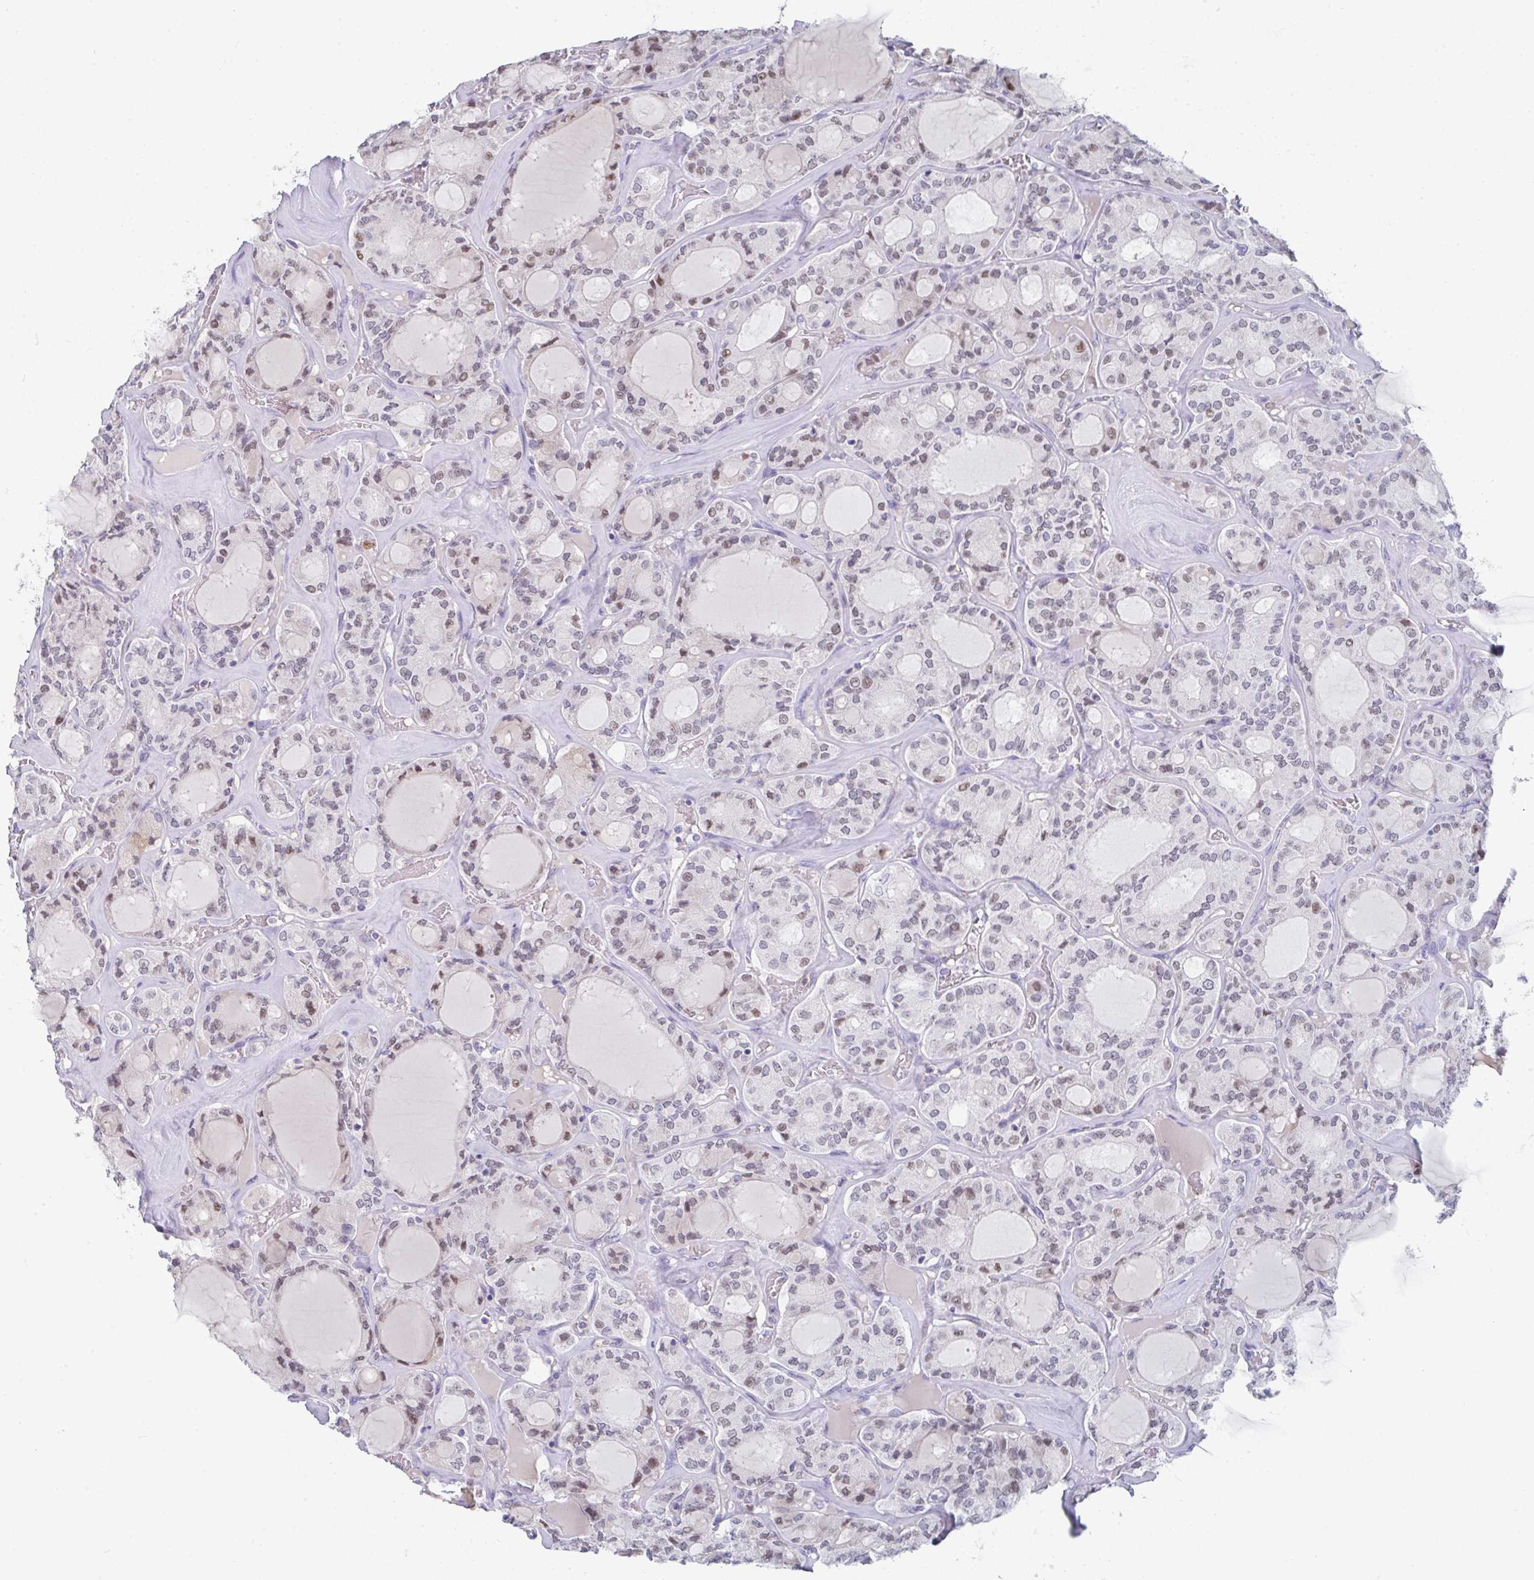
{"staining": {"intensity": "moderate", "quantity": "25%-75%", "location": "nuclear"}, "tissue": "thyroid cancer", "cell_type": "Tumor cells", "image_type": "cancer", "snomed": [{"axis": "morphology", "description": "Papillary adenocarcinoma, NOS"}, {"axis": "topography", "description": "Thyroid gland"}], "caption": "Thyroid cancer (papillary adenocarcinoma) stained with a brown dye exhibits moderate nuclear positive expression in about 25%-75% of tumor cells.", "gene": "RUBCN", "patient": {"sex": "male", "age": 87}}